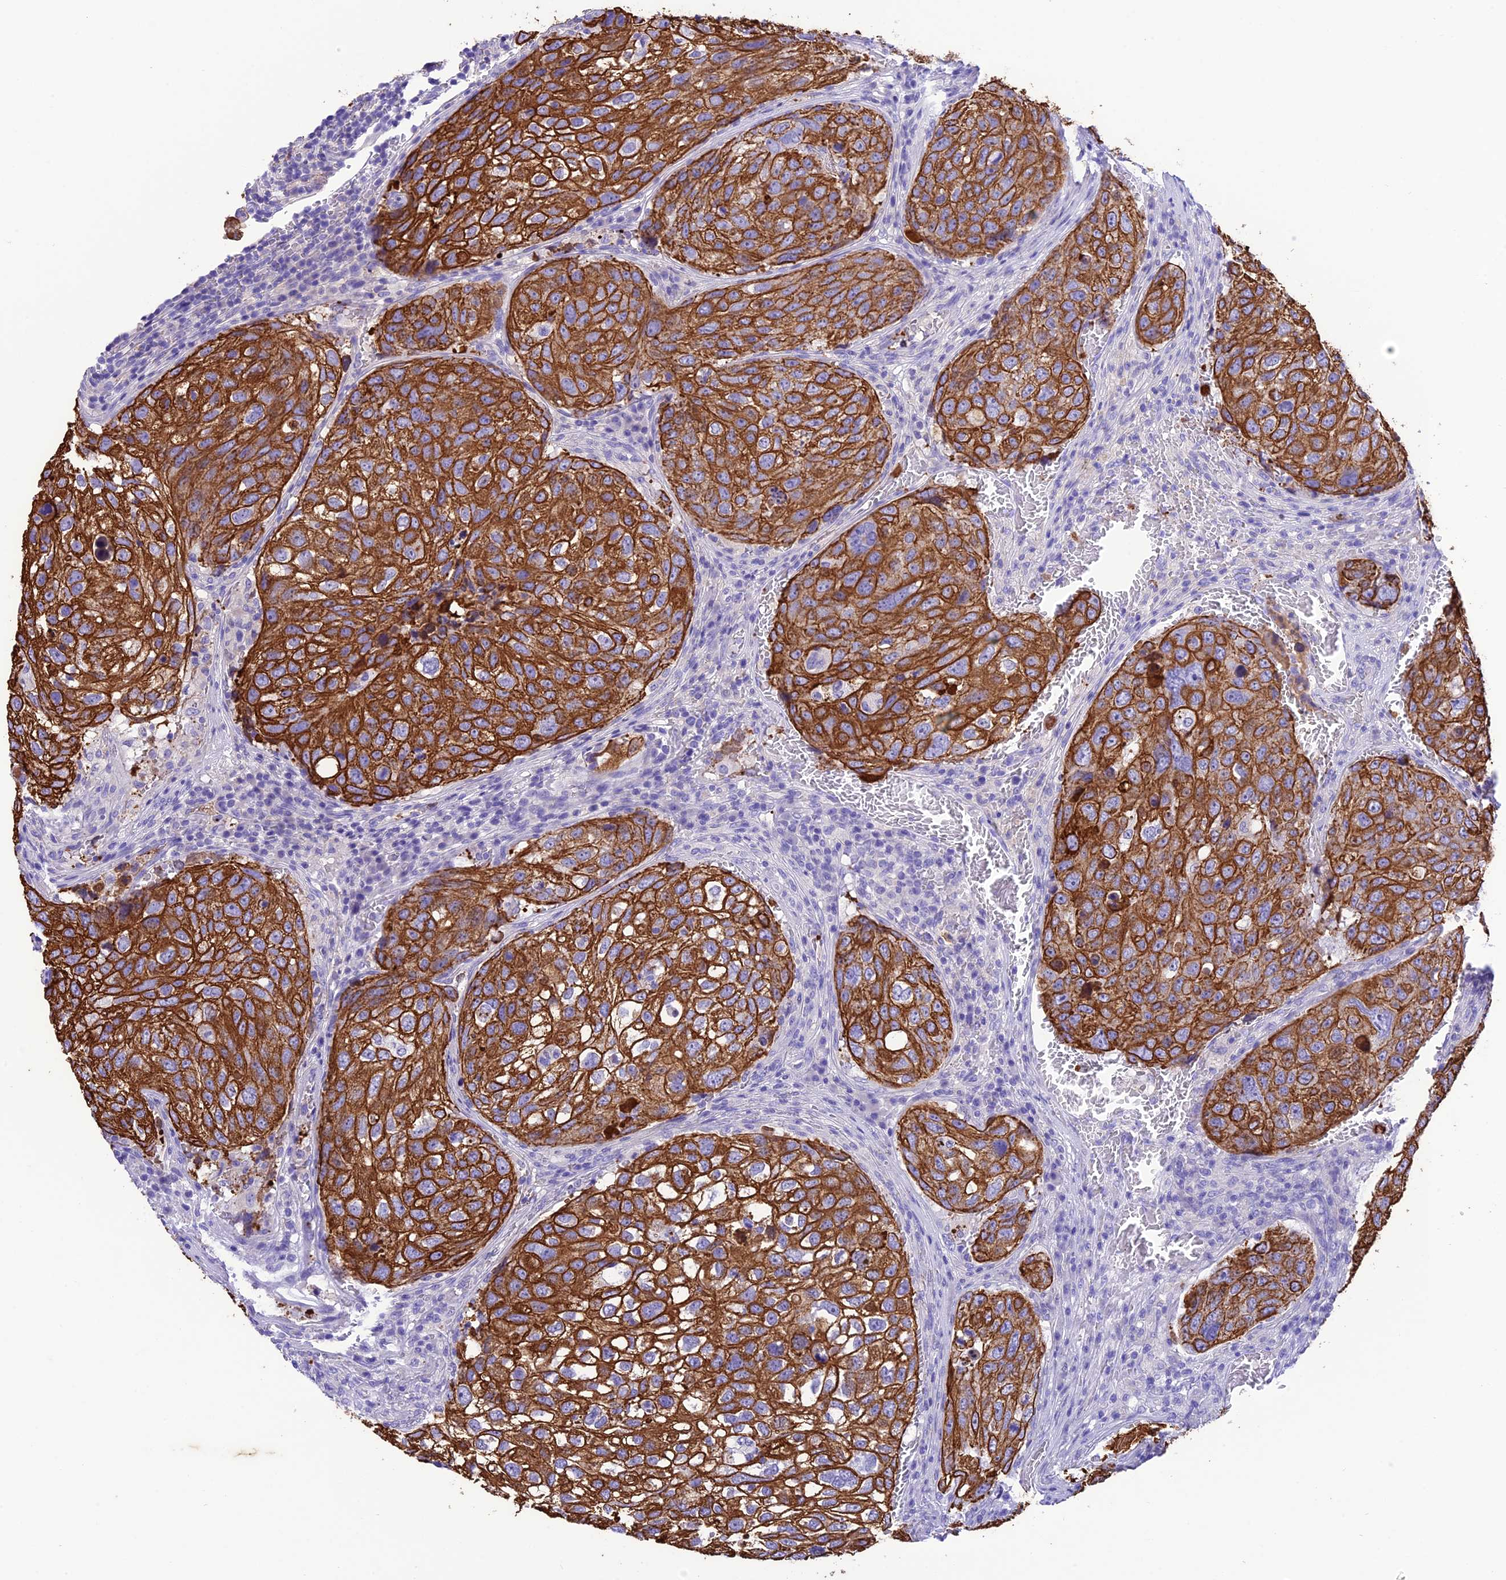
{"staining": {"intensity": "strong", "quantity": ">75%", "location": "cytoplasmic/membranous"}, "tissue": "urothelial cancer", "cell_type": "Tumor cells", "image_type": "cancer", "snomed": [{"axis": "morphology", "description": "Urothelial carcinoma, High grade"}, {"axis": "topography", "description": "Lymph node"}, {"axis": "topography", "description": "Urinary bladder"}], "caption": "Strong cytoplasmic/membranous staining is identified in approximately >75% of tumor cells in urothelial cancer. The staining was performed using DAB (3,3'-diaminobenzidine) to visualize the protein expression in brown, while the nuclei were stained in blue with hematoxylin (Magnification: 20x).", "gene": "VPS52", "patient": {"sex": "male", "age": 51}}